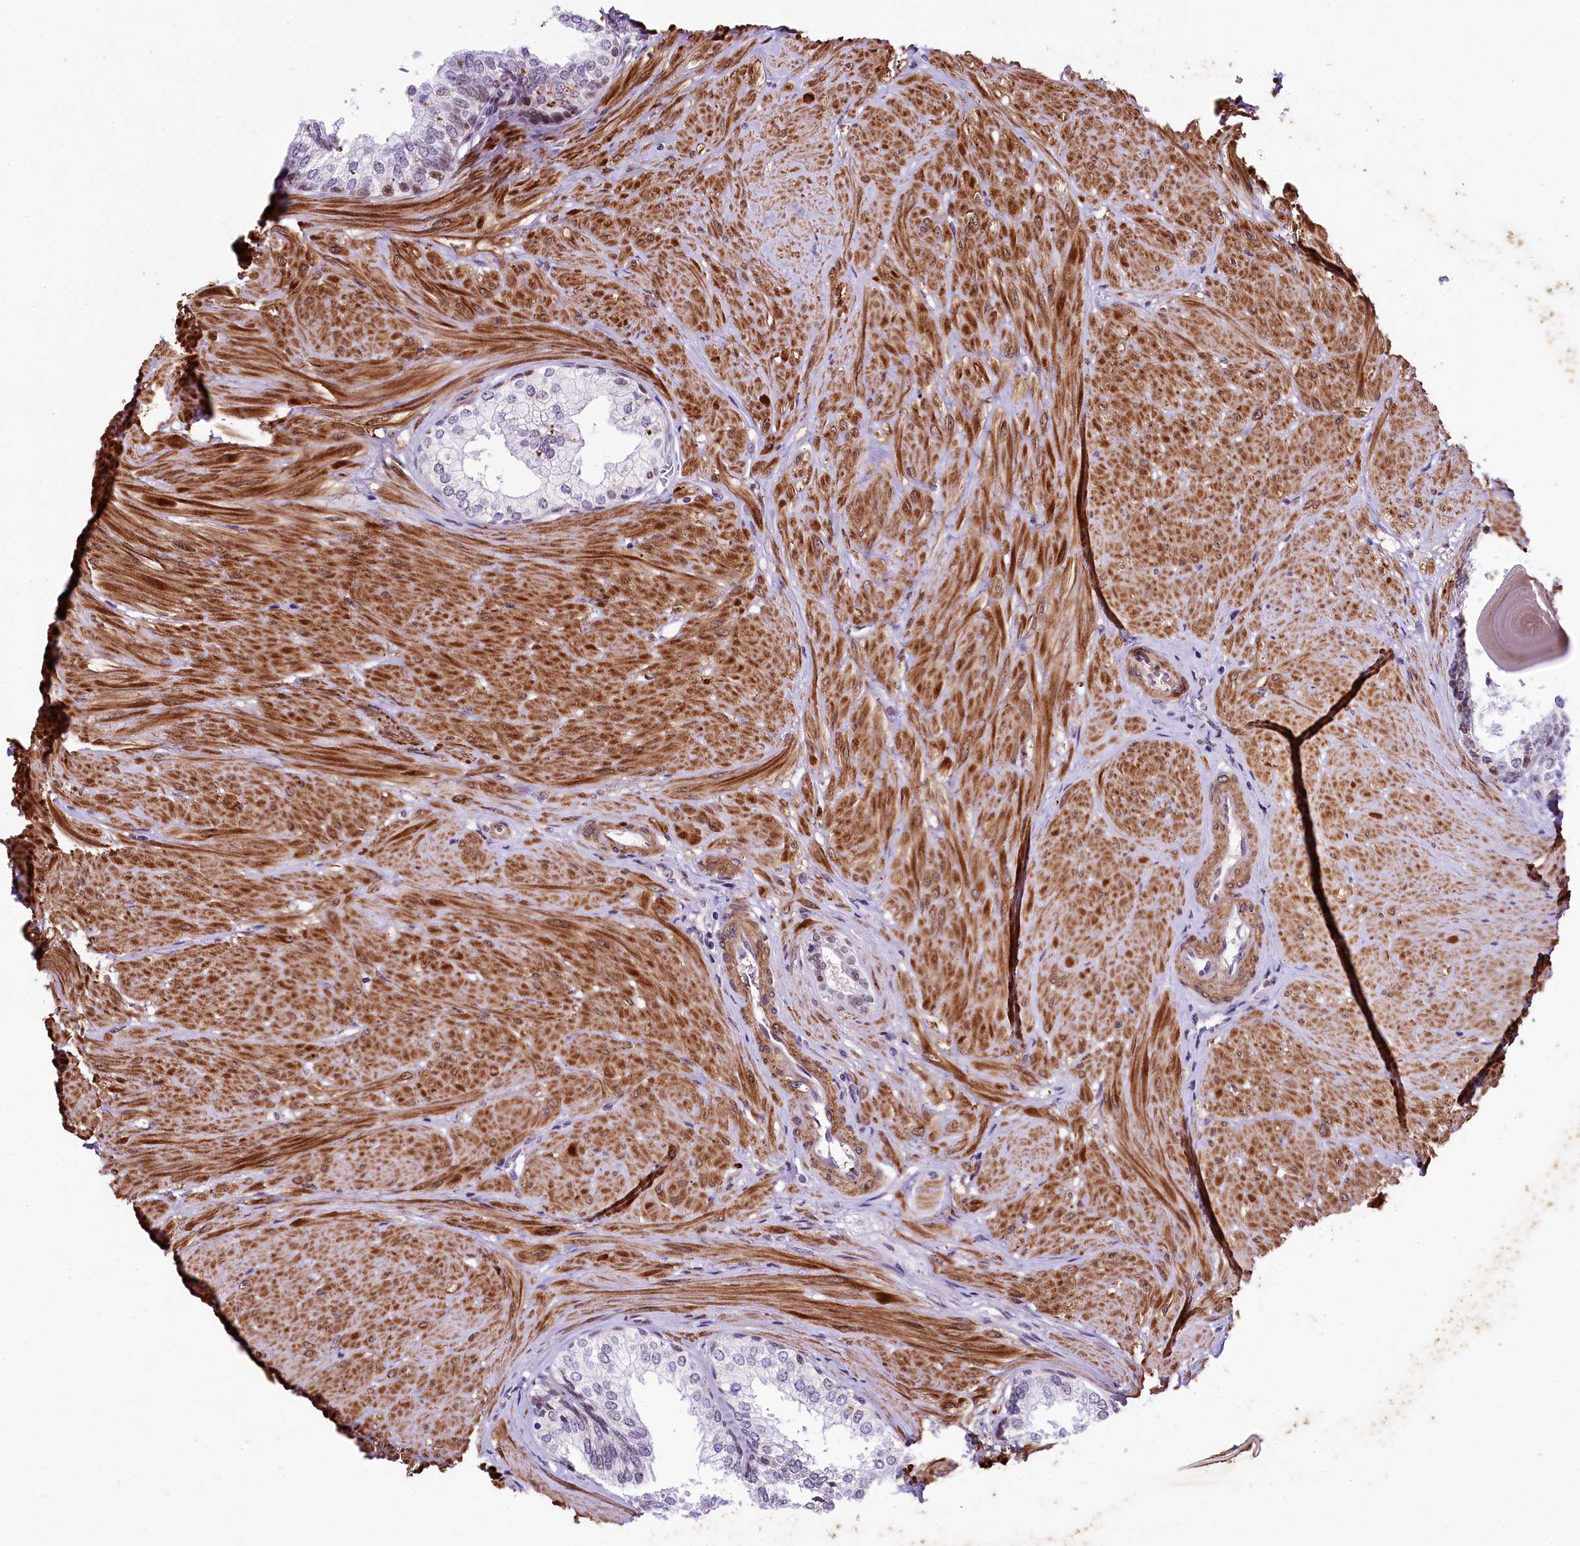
{"staining": {"intensity": "moderate", "quantity": "<25%", "location": "nuclear"}, "tissue": "prostate", "cell_type": "Glandular cells", "image_type": "normal", "snomed": [{"axis": "morphology", "description": "Normal tissue, NOS"}, {"axis": "topography", "description": "Prostate"}], "caption": "Moderate nuclear protein positivity is seen in about <25% of glandular cells in prostate. (IHC, brightfield microscopy, high magnification).", "gene": "SAMD10", "patient": {"sex": "male", "age": 48}}